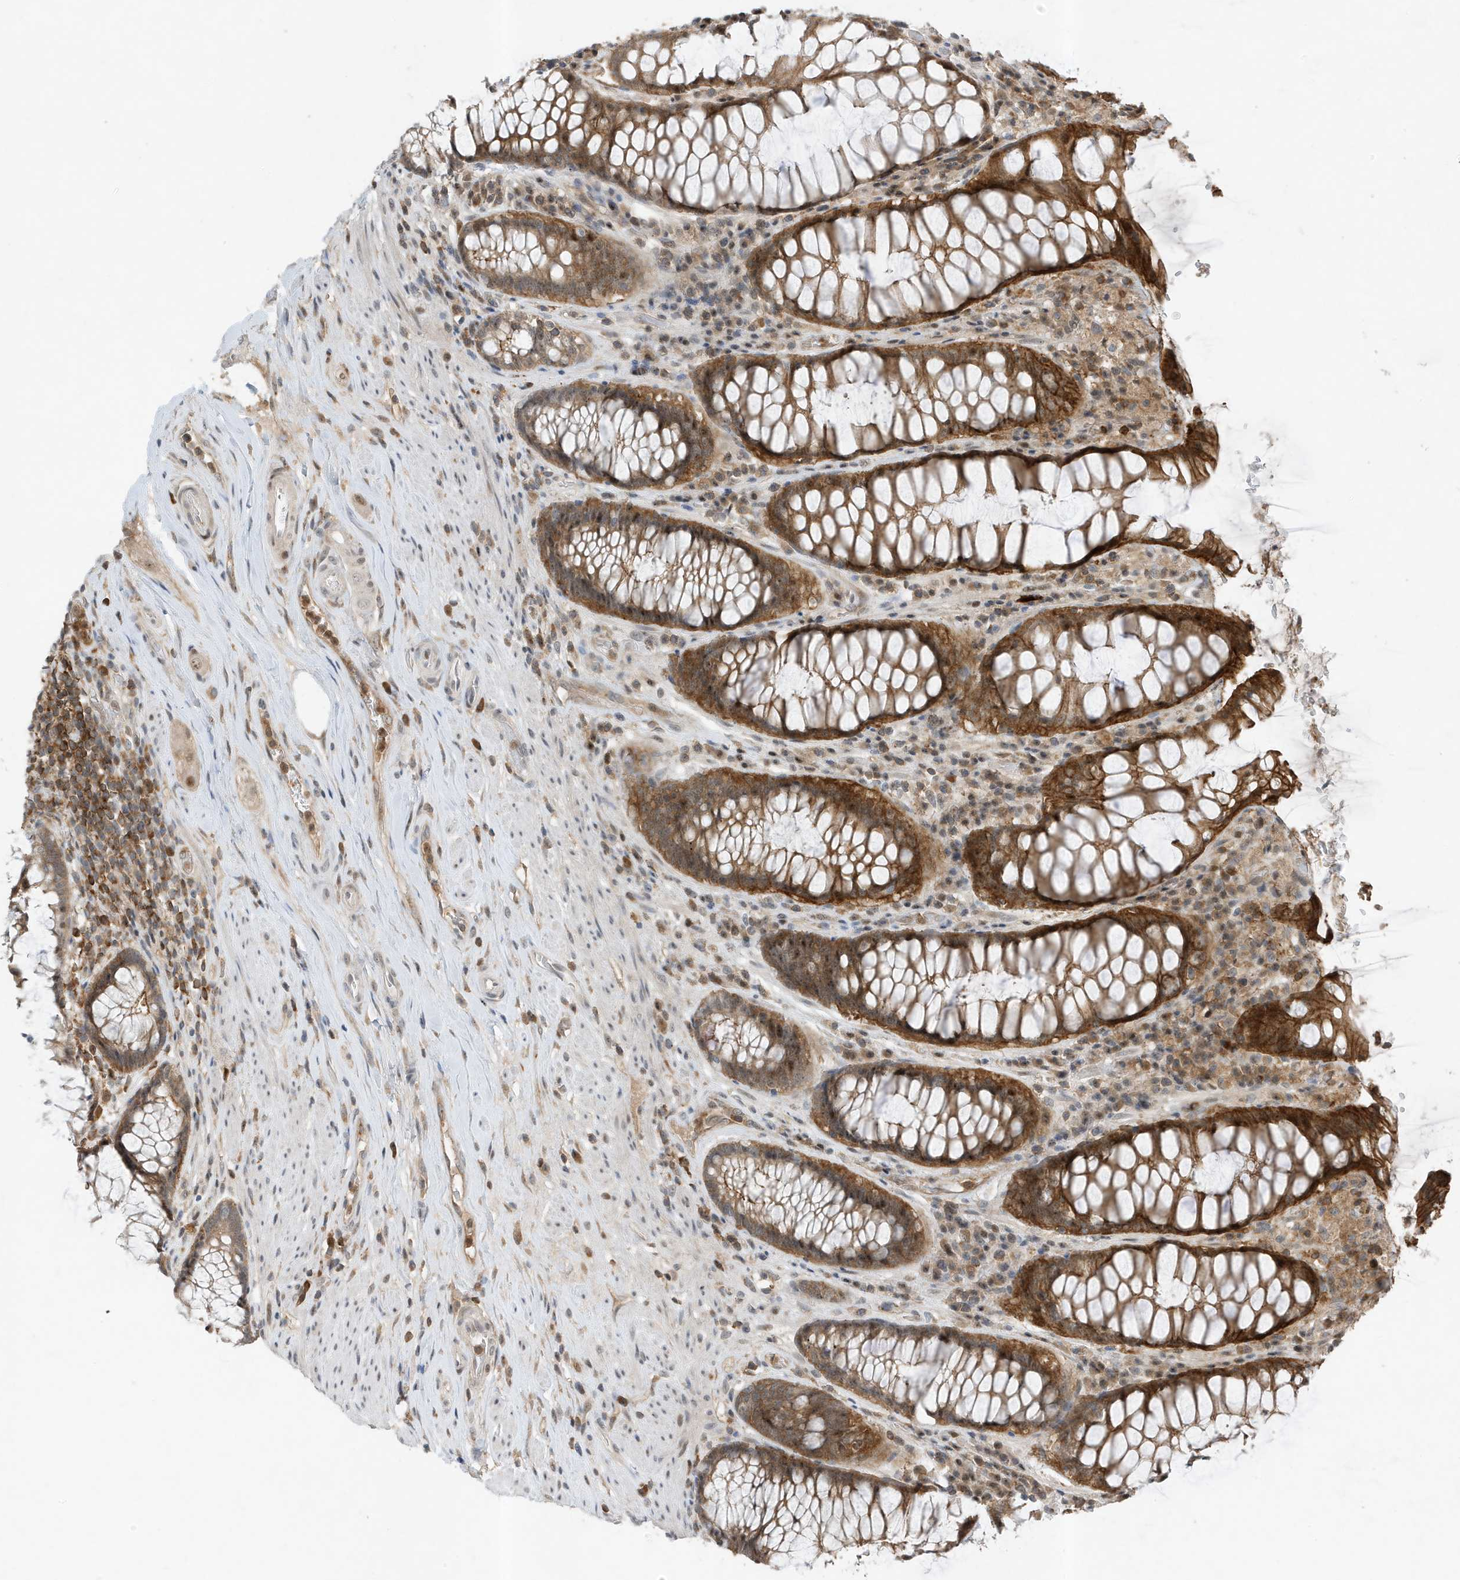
{"staining": {"intensity": "strong", "quantity": ">75%", "location": "cytoplasmic/membranous"}, "tissue": "rectum", "cell_type": "Glandular cells", "image_type": "normal", "snomed": [{"axis": "morphology", "description": "Normal tissue, NOS"}, {"axis": "topography", "description": "Rectum"}], "caption": "Rectum stained with DAB IHC reveals high levels of strong cytoplasmic/membranous expression in approximately >75% of glandular cells.", "gene": "MAST3", "patient": {"sex": "male", "age": 64}}